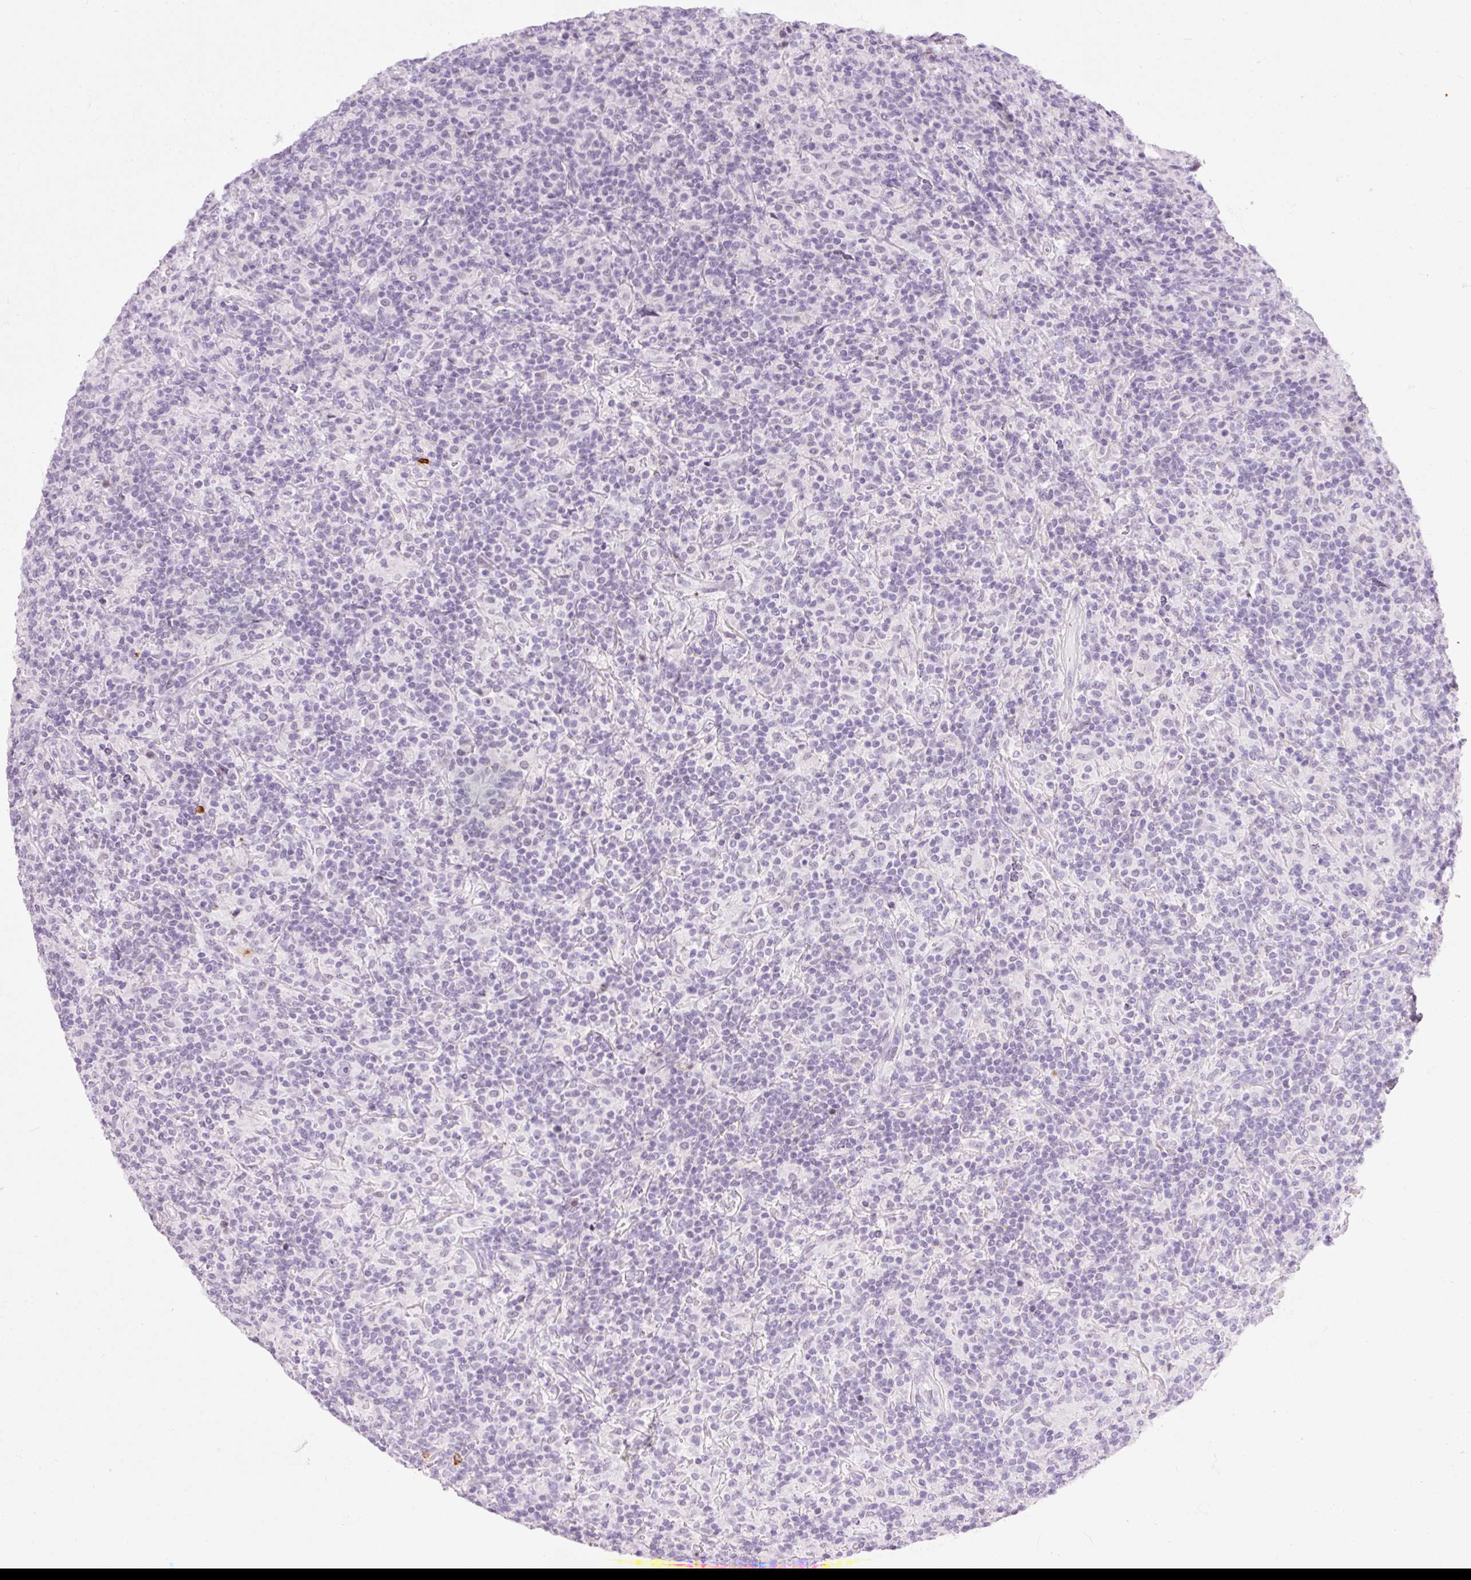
{"staining": {"intensity": "negative", "quantity": "none", "location": "none"}, "tissue": "lymphoma", "cell_type": "Tumor cells", "image_type": "cancer", "snomed": [{"axis": "morphology", "description": "Hodgkin's disease, NOS"}, {"axis": "topography", "description": "Lymph node"}], "caption": "Protein analysis of lymphoma demonstrates no significant staining in tumor cells.", "gene": "PRPF38B", "patient": {"sex": "male", "age": 70}}